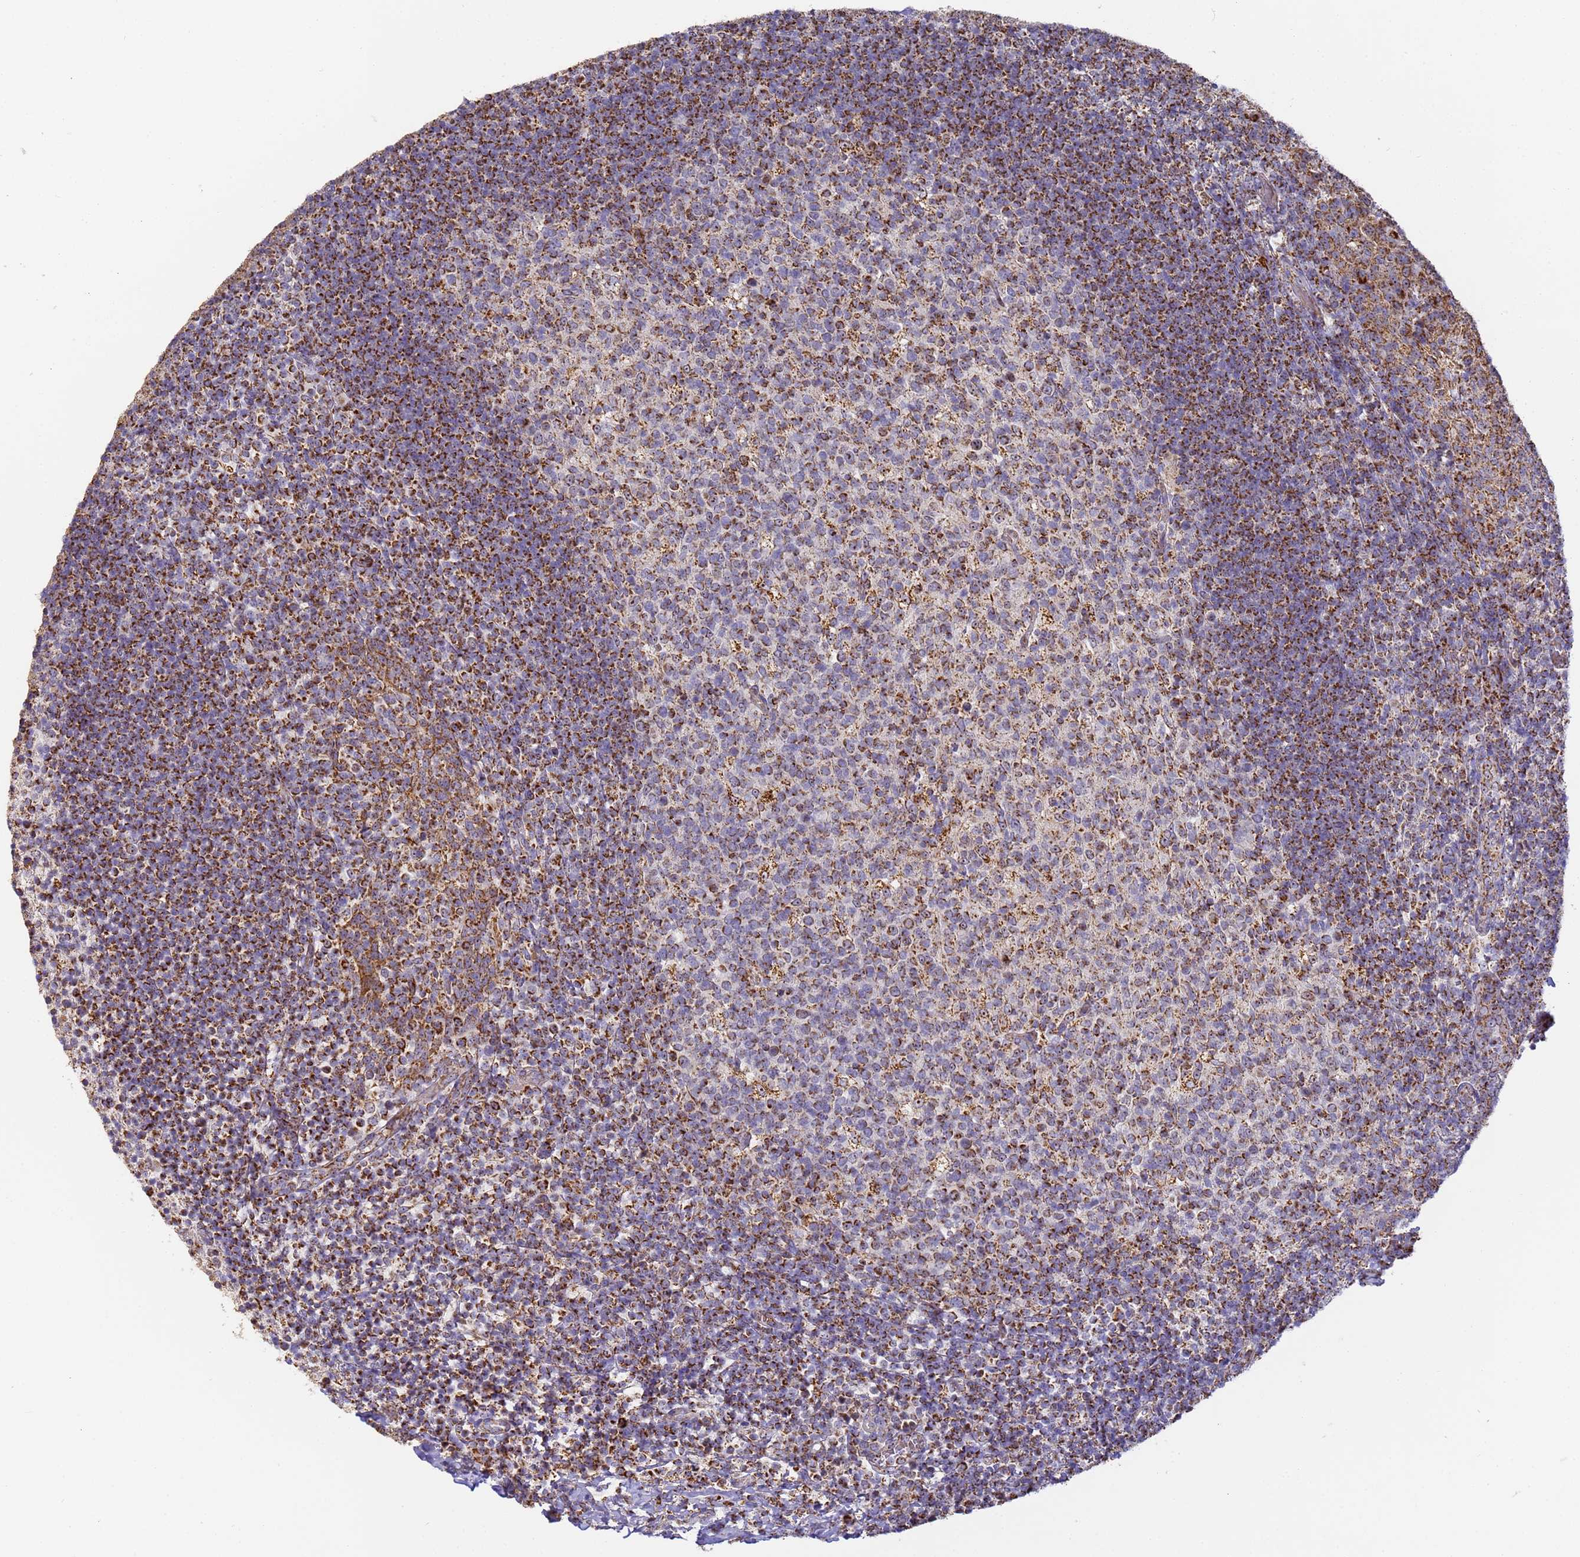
{"staining": {"intensity": "moderate", "quantity": "<25%", "location": "cytoplasmic/membranous"}, "tissue": "tonsil", "cell_type": "Germinal center cells", "image_type": "normal", "snomed": [{"axis": "morphology", "description": "Normal tissue, NOS"}, {"axis": "topography", "description": "Tonsil"}], "caption": "Immunohistochemistry (IHC) image of normal tonsil: human tonsil stained using IHC exhibits low levels of moderate protein expression localized specifically in the cytoplasmic/membranous of germinal center cells, appearing as a cytoplasmic/membranous brown color.", "gene": "FRG2B", "patient": {"sex": "female", "age": 10}}